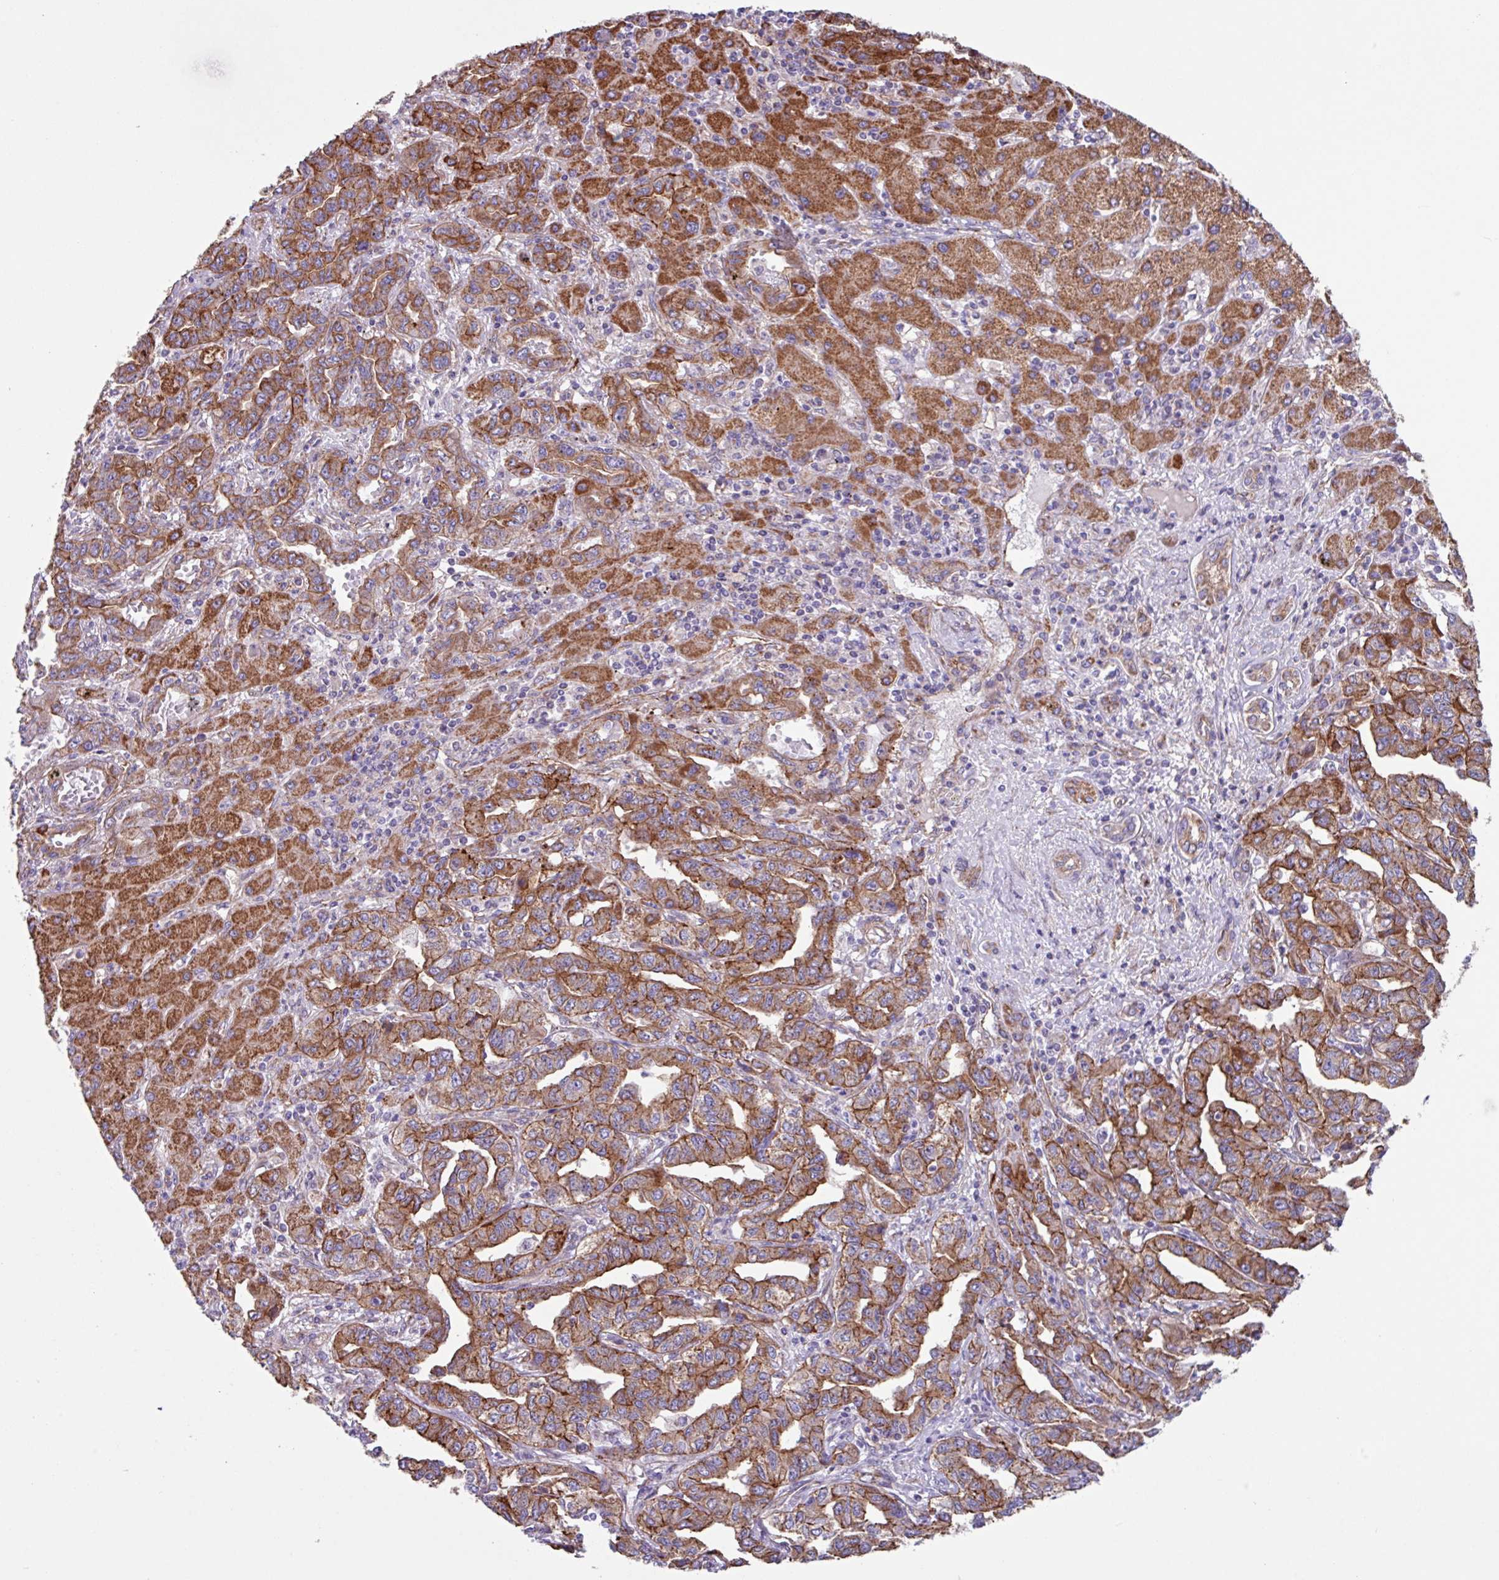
{"staining": {"intensity": "strong", "quantity": ">75%", "location": "cytoplasmic/membranous"}, "tissue": "liver cancer", "cell_type": "Tumor cells", "image_type": "cancer", "snomed": [{"axis": "morphology", "description": "Cholangiocarcinoma"}, {"axis": "topography", "description": "Liver"}], "caption": "Immunohistochemistry (IHC) staining of liver cancer (cholangiocarcinoma), which demonstrates high levels of strong cytoplasmic/membranous staining in about >75% of tumor cells indicating strong cytoplasmic/membranous protein positivity. The staining was performed using DAB (brown) for protein detection and nuclei were counterstained in hematoxylin (blue).", "gene": "OTULIN", "patient": {"sex": "male", "age": 59}}